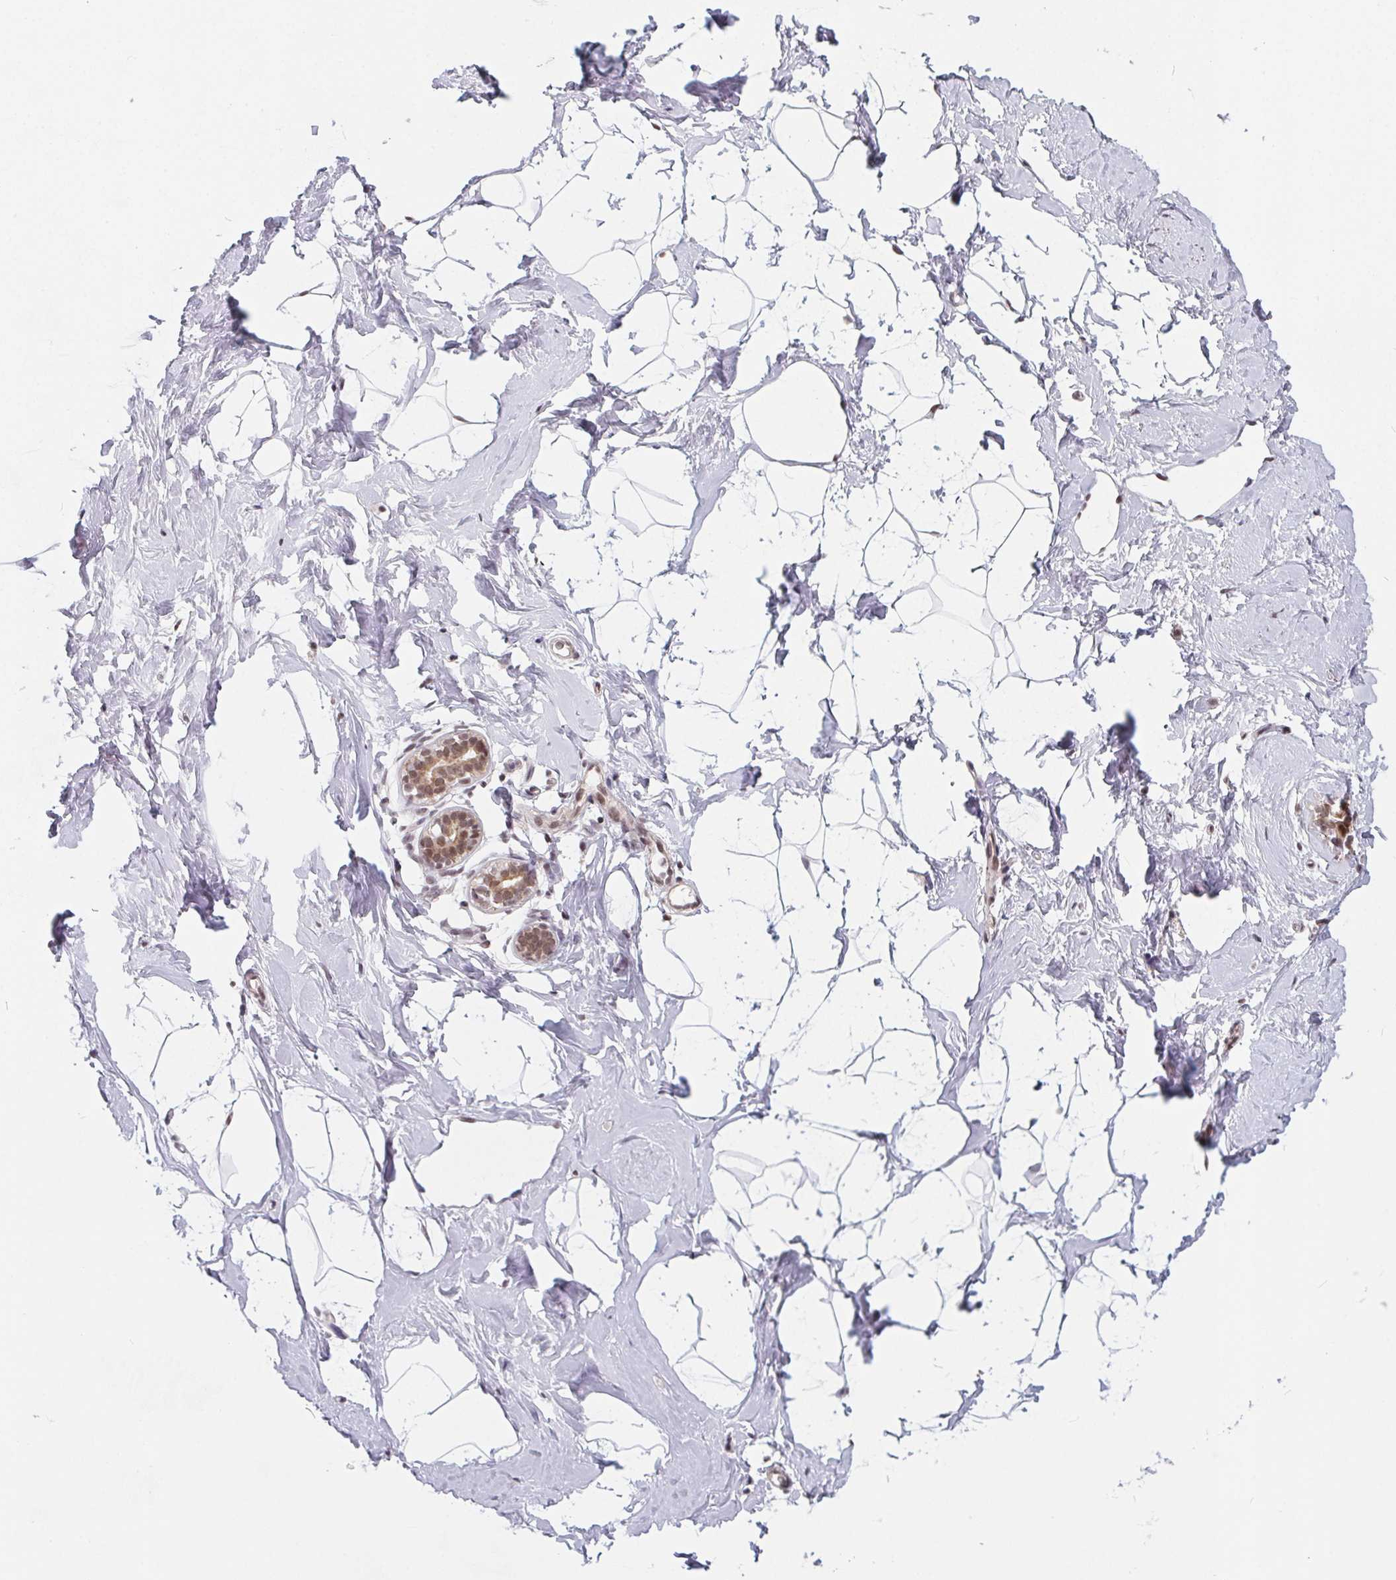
{"staining": {"intensity": "weak", "quantity": "25%-75%", "location": "nuclear"}, "tissue": "breast", "cell_type": "Adipocytes", "image_type": "normal", "snomed": [{"axis": "morphology", "description": "Normal tissue, NOS"}, {"axis": "topography", "description": "Breast"}], "caption": "Protein staining of unremarkable breast reveals weak nuclear positivity in about 25%-75% of adipocytes.", "gene": "TCERG1", "patient": {"sex": "female", "age": 32}}